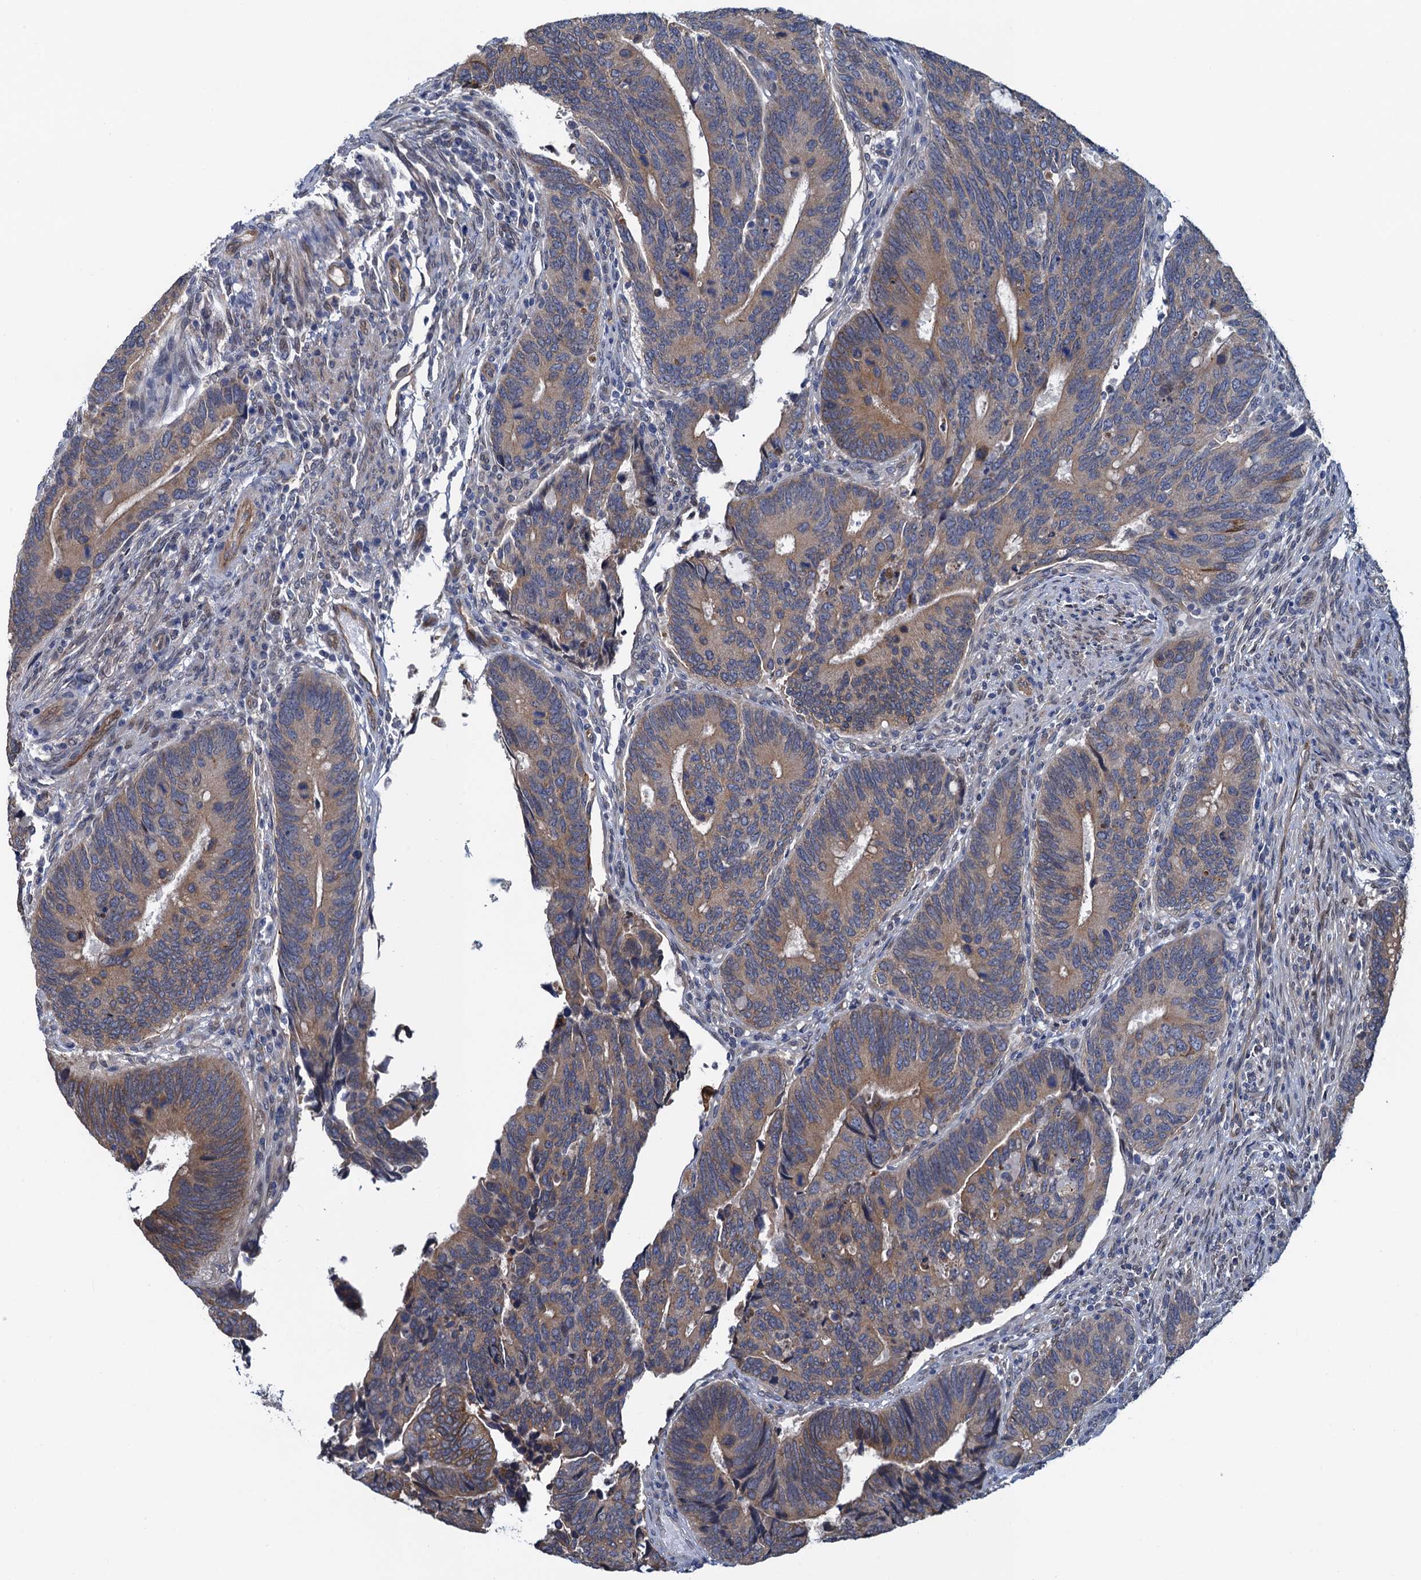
{"staining": {"intensity": "moderate", "quantity": "25%-75%", "location": "cytoplasmic/membranous"}, "tissue": "colorectal cancer", "cell_type": "Tumor cells", "image_type": "cancer", "snomed": [{"axis": "morphology", "description": "Adenocarcinoma, NOS"}, {"axis": "topography", "description": "Colon"}], "caption": "A histopathology image showing moderate cytoplasmic/membranous staining in about 25%-75% of tumor cells in adenocarcinoma (colorectal), as visualized by brown immunohistochemical staining.", "gene": "EVX2", "patient": {"sex": "male", "age": 87}}